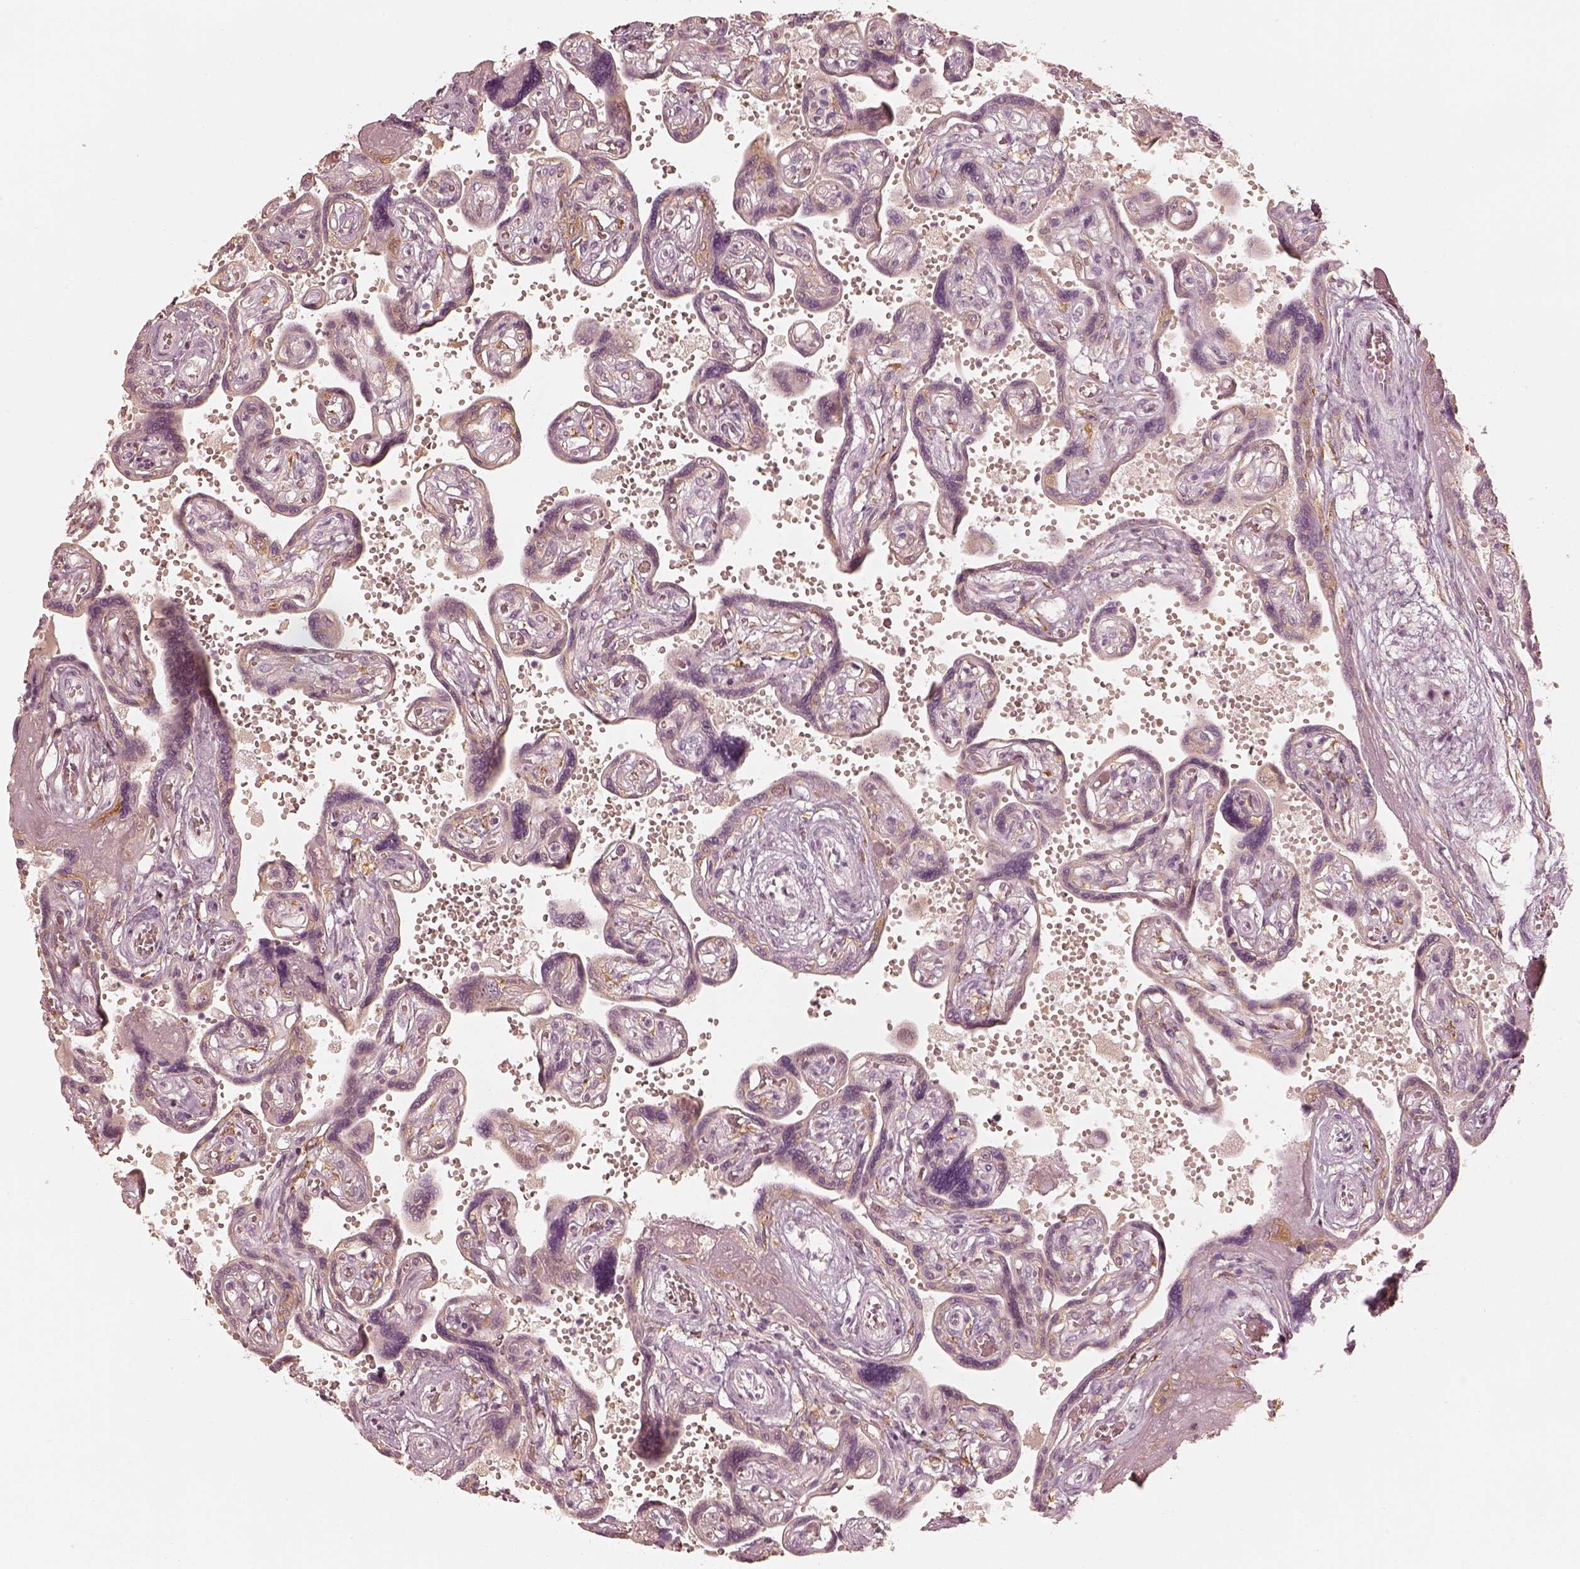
{"staining": {"intensity": "negative", "quantity": "none", "location": "none"}, "tissue": "placenta", "cell_type": "Decidual cells", "image_type": "normal", "snomed": [{"axis": "morphology", "description": "Normal tissue, NOS"}, {"axis": "topography", "description": "Placenta"}], "caption": "DAB (3,3'-diaminobenzidine) immunohistochemical staining of normal human placenta demonstrates no significant staining in decidual cells.", "gene": "FMNL2", "patient": {"sex": "female", "age": 32}}